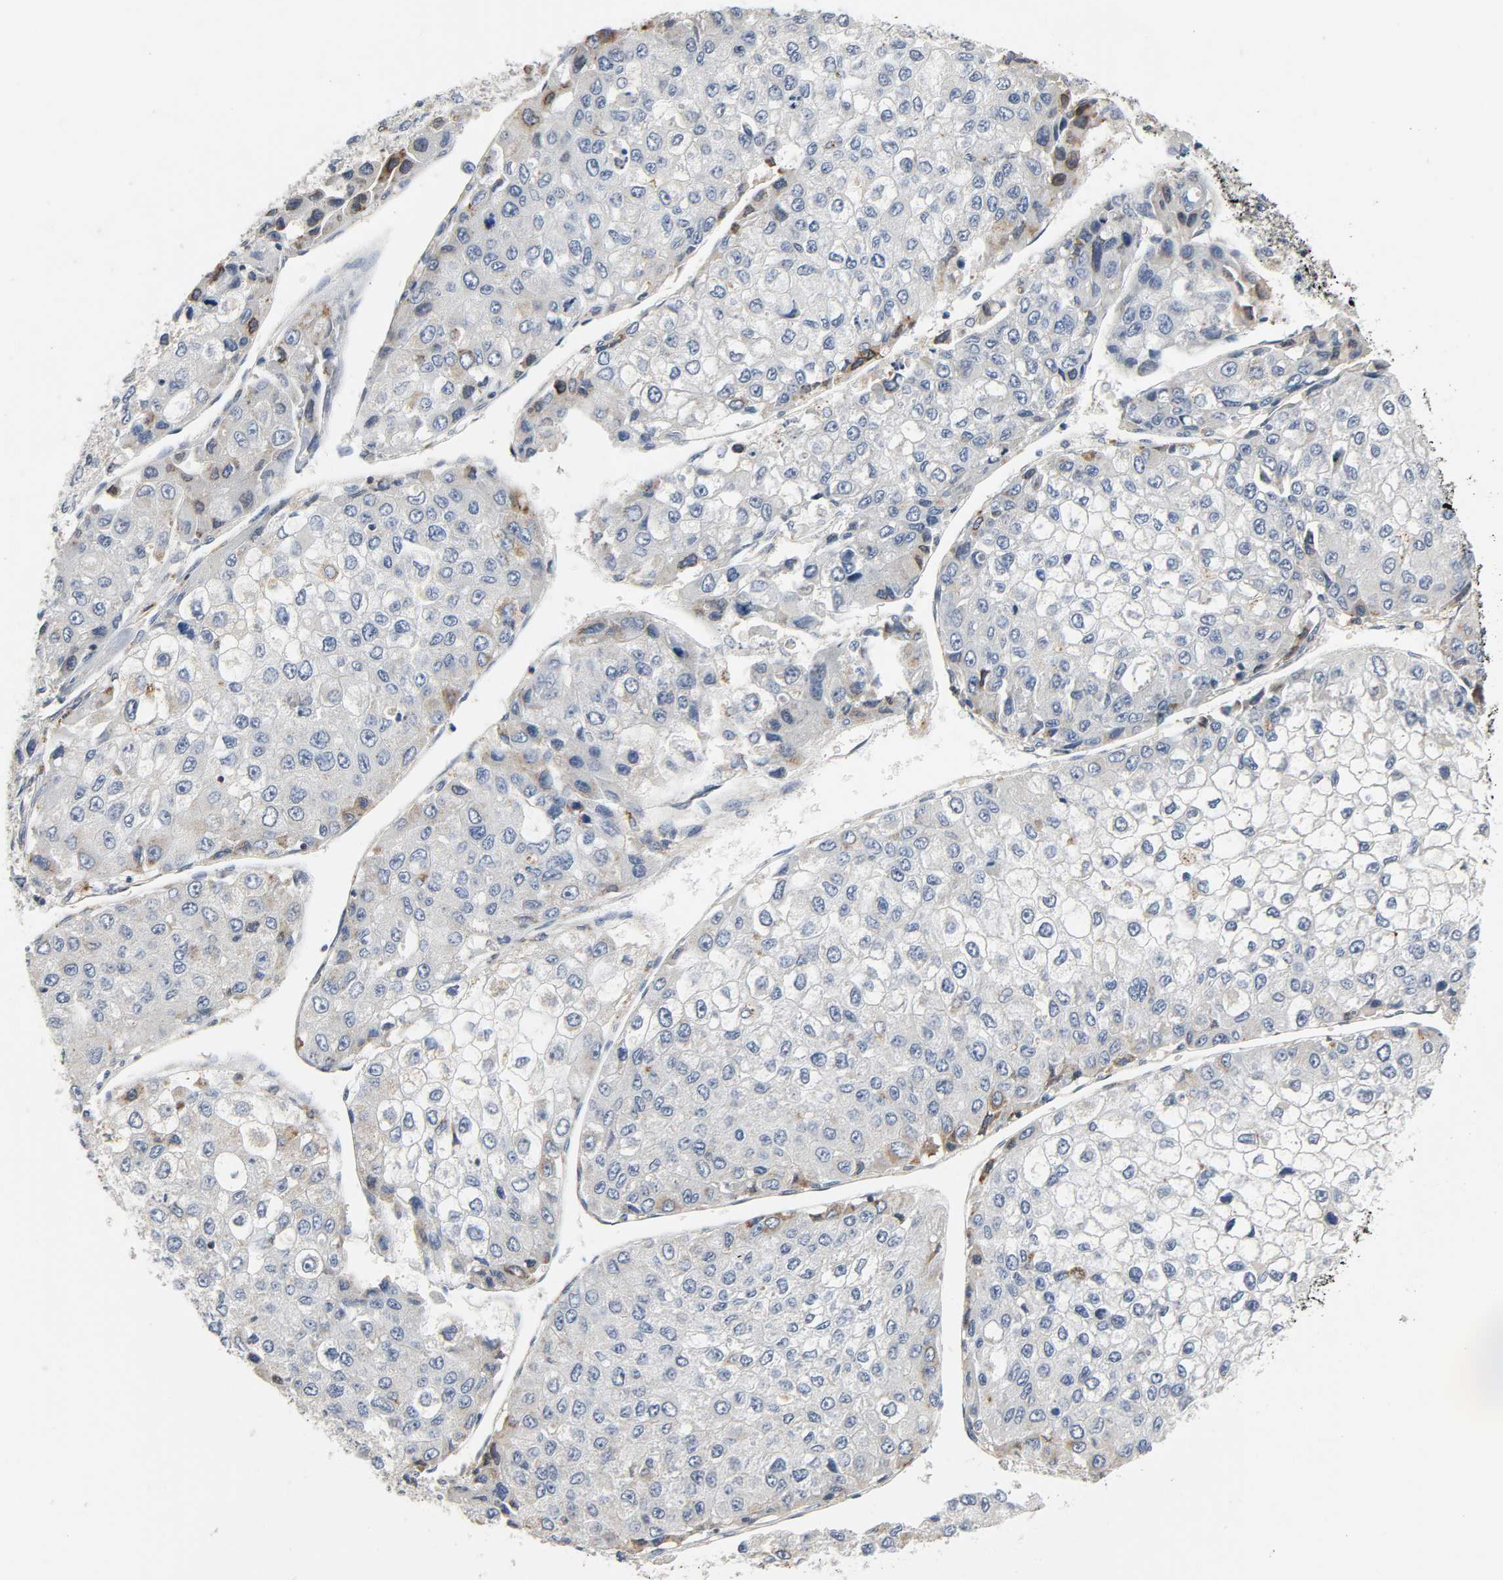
{"staining": {"intensity": "weak", "quantity": "<25%", "location": "cytoplasmic/membranous"}, "tissue": "liver cancer", "cell_type": "Tumor cells", "image_type": "cancer", "snomed": [{"axis": "morphology", "description": "Carcinoma, Hepatocellular, NOS"}, {"axis": "topography", "description": "Liver"}], "caption": "High magnification brightfield microscopy of liver cancer (hepatocellular carcinoma) stained with DAB (3,3'-diaminobenzidine) (brown) and counterstained with hematoxylin (blue): tumor cells show no significant staining.", "gene": "CD4", "patient": {"sex": "female", "age": 66}}